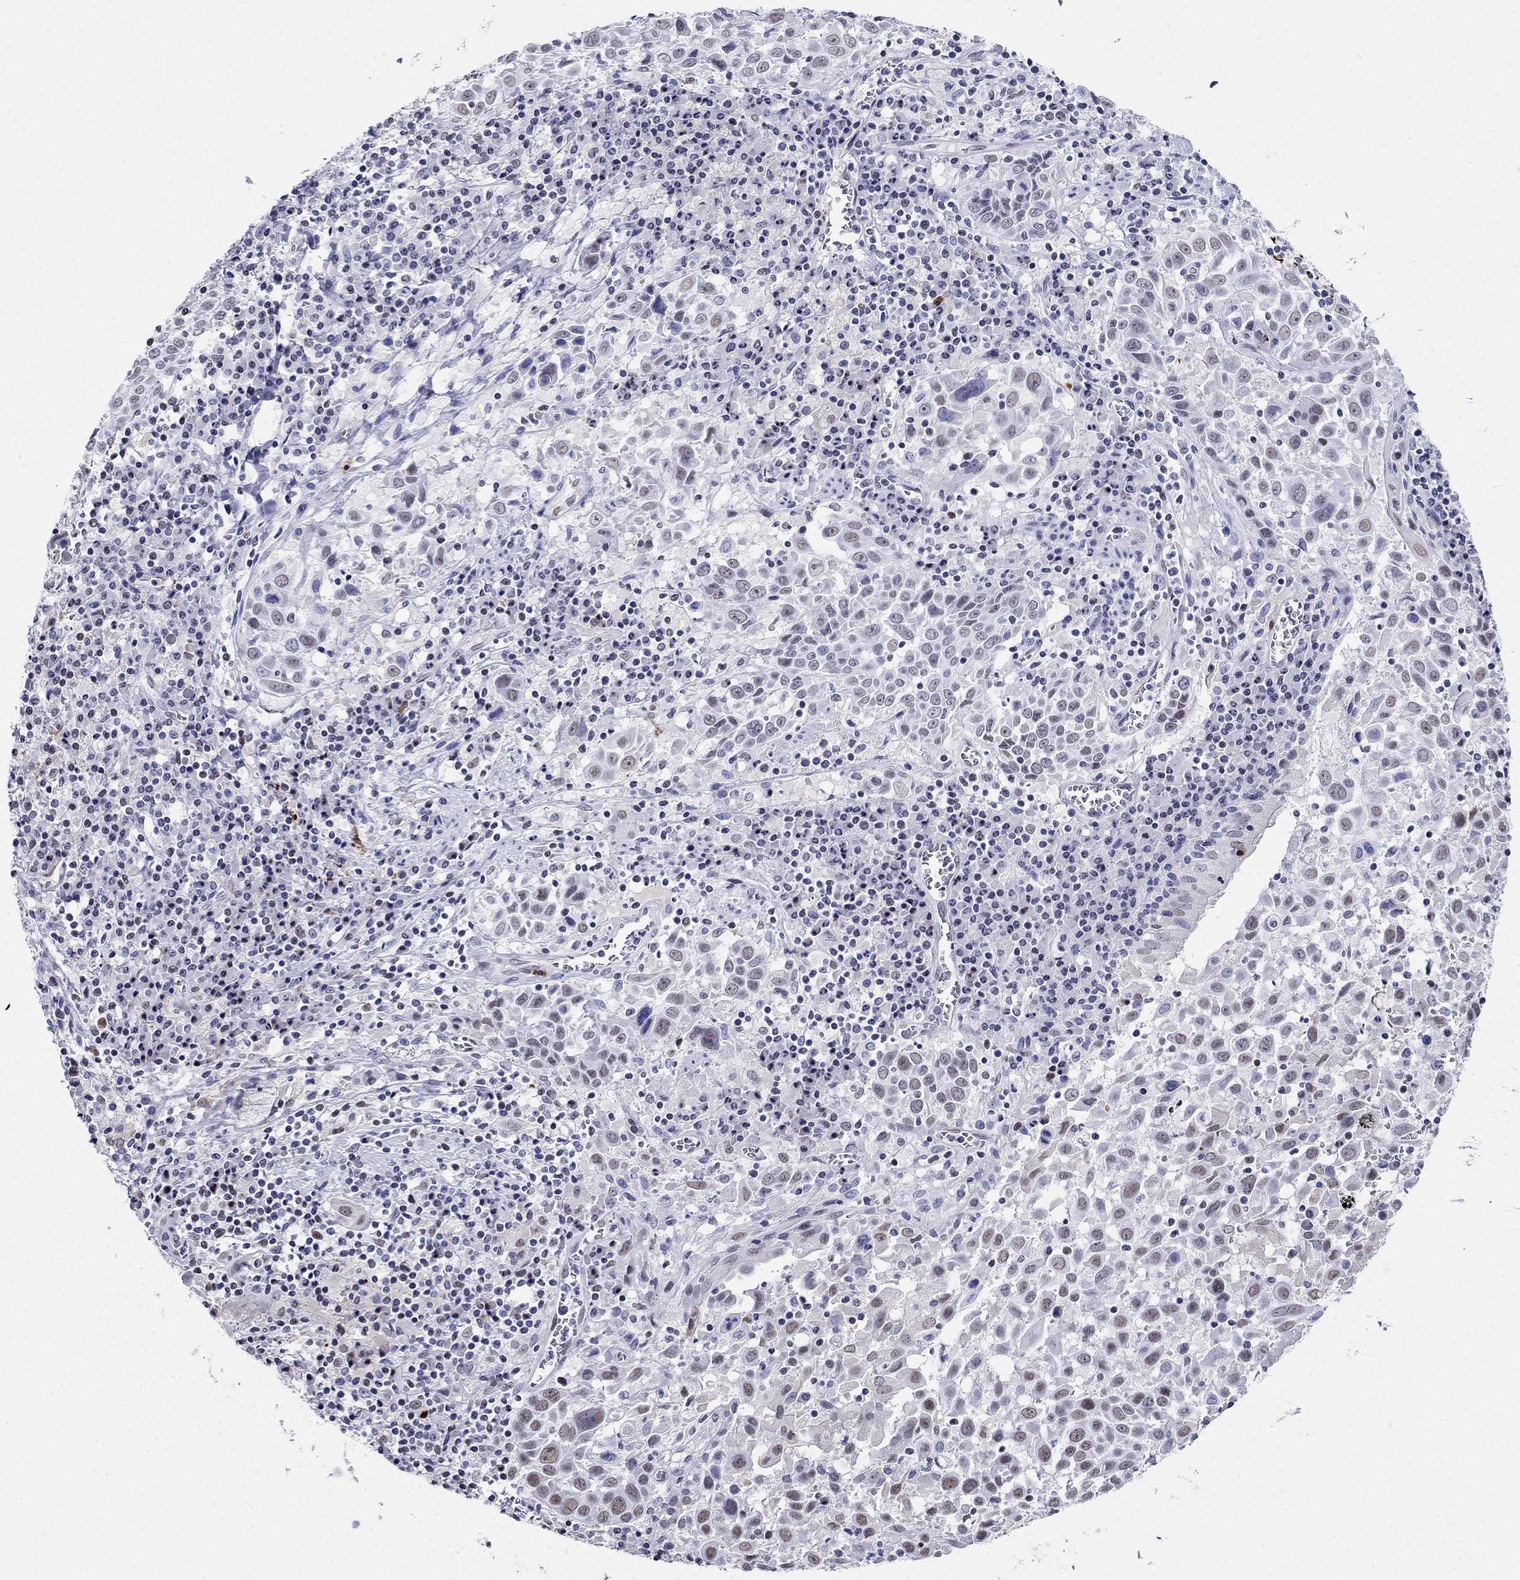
{"staining": {"intensity": "weak", "quantity": "25%-75%", "location": "nuclear"}, "tissue": "lung cancer", "cell_type": "Tumor cells", "image_type": "cancer", "snomed": [{"axis": "morphology", "description": "Squamous cell carcinoma, NOS"}, {"axis": "topography", "description": "Lung"}], "caption": "Protein analysis of lung cancer (squamous cell carcinoma) tissue reveals weak nuclear positivity in approximately 25%-75% of tumor cells.", "gene": "PPM1G", "patient": {"sex": "male", "age": 57}}